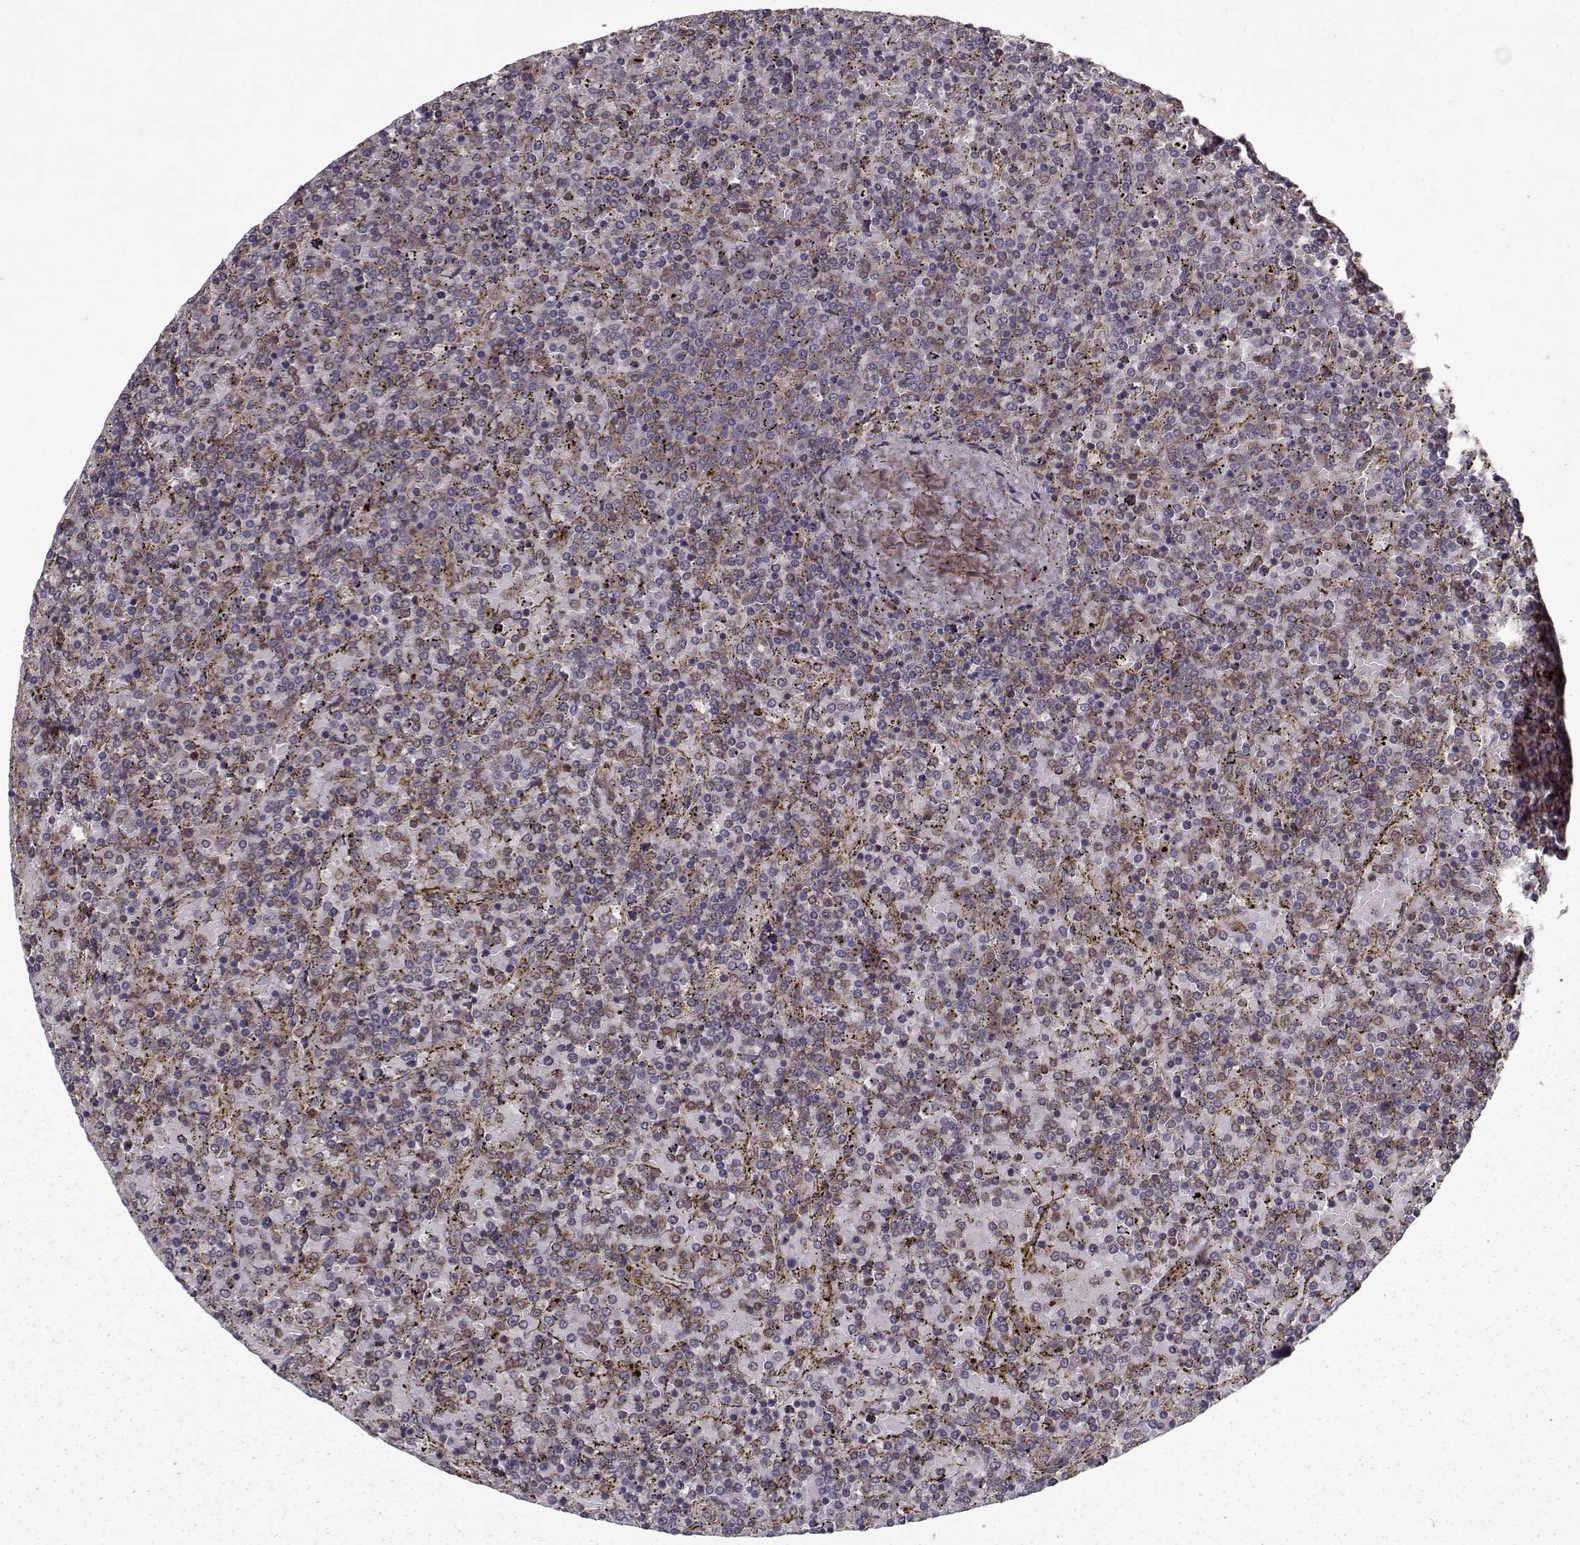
{"staining": {"intensity": "negative", "quantity": "none", "location": "none"}, "tissue": "lymphoma", "cell_type": "Tumor cells", "image_type": "cancer", "snomed": [{"axis": "morphology", "description": "Malignant lymphoma, non-Hodgkin's type, Low grade"}, {"axis": "topography", "description": "Spleen"}], "caption": "Photomicrograph shows no protein positivity in tumor cells of lymphoma tissue. The staining is performed using DAB (3,3'-diaminobenzidine) brown chromogen with nuclei counter-stained in using hematoxylin.", "gene": "PPP1R12A", "patient": {"sex": "female", "age": 77}}